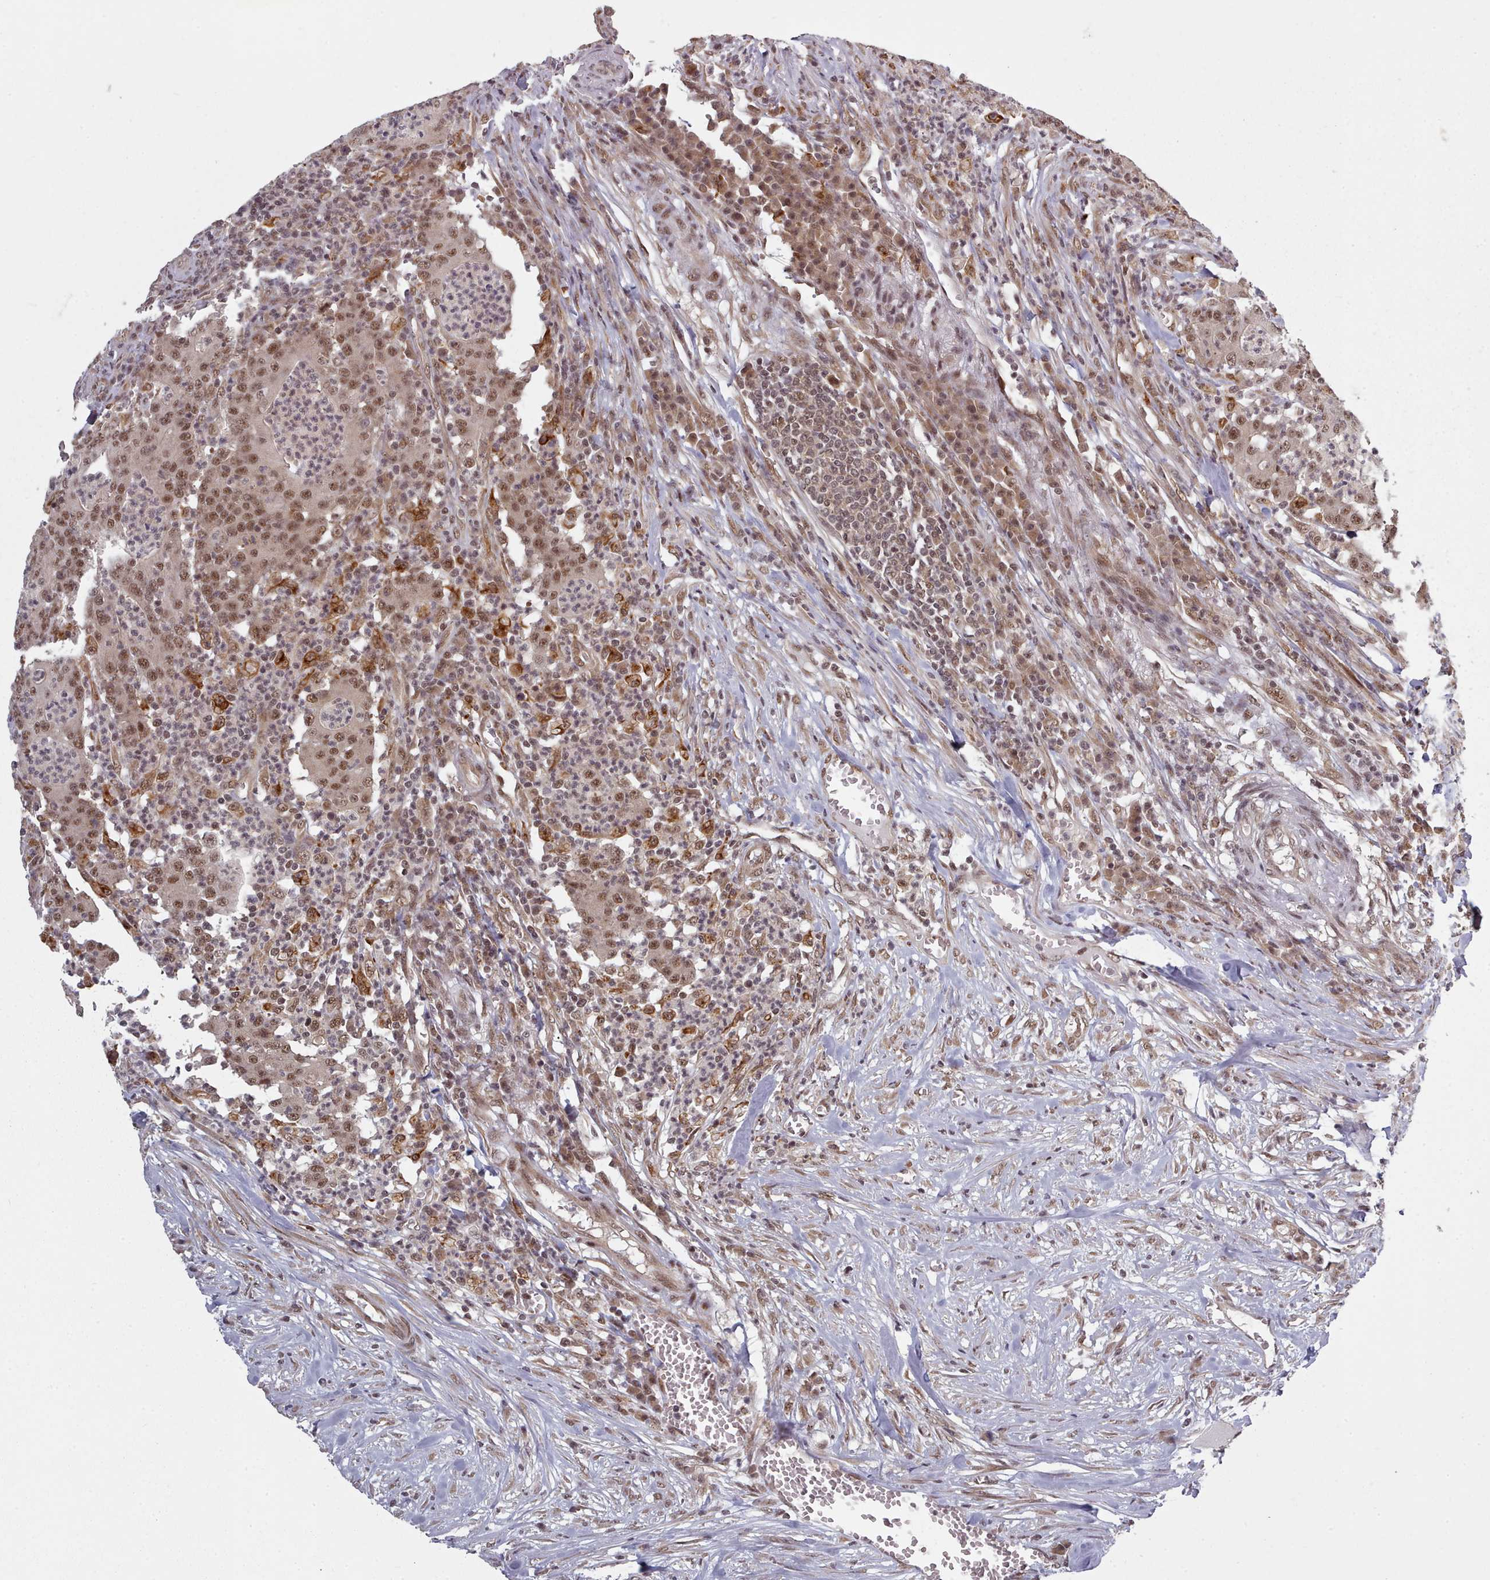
{"staining": {"intensity": "moderate", "quantity": ">75%", "location": "cytoplasmic/membranous,nuclear"}, "tissue": "colorectal cancer", "cell_type": "Tumor cells", "image_type": "cancer", "snomed": [{"axis": "morphology", "description": "Adenocarcinoma, NOS"}, {"axis": "topography", "description": "Colon"}], "caption": "Colorectal adenocarcinoma stained for a protein (brown) reveals moderate cytoplasmic/membranous and nuclear positive positivity in approximately >75% of tumor cells.", "gene": "DHX8", "patient": {"sex": "male", "age": 83}}